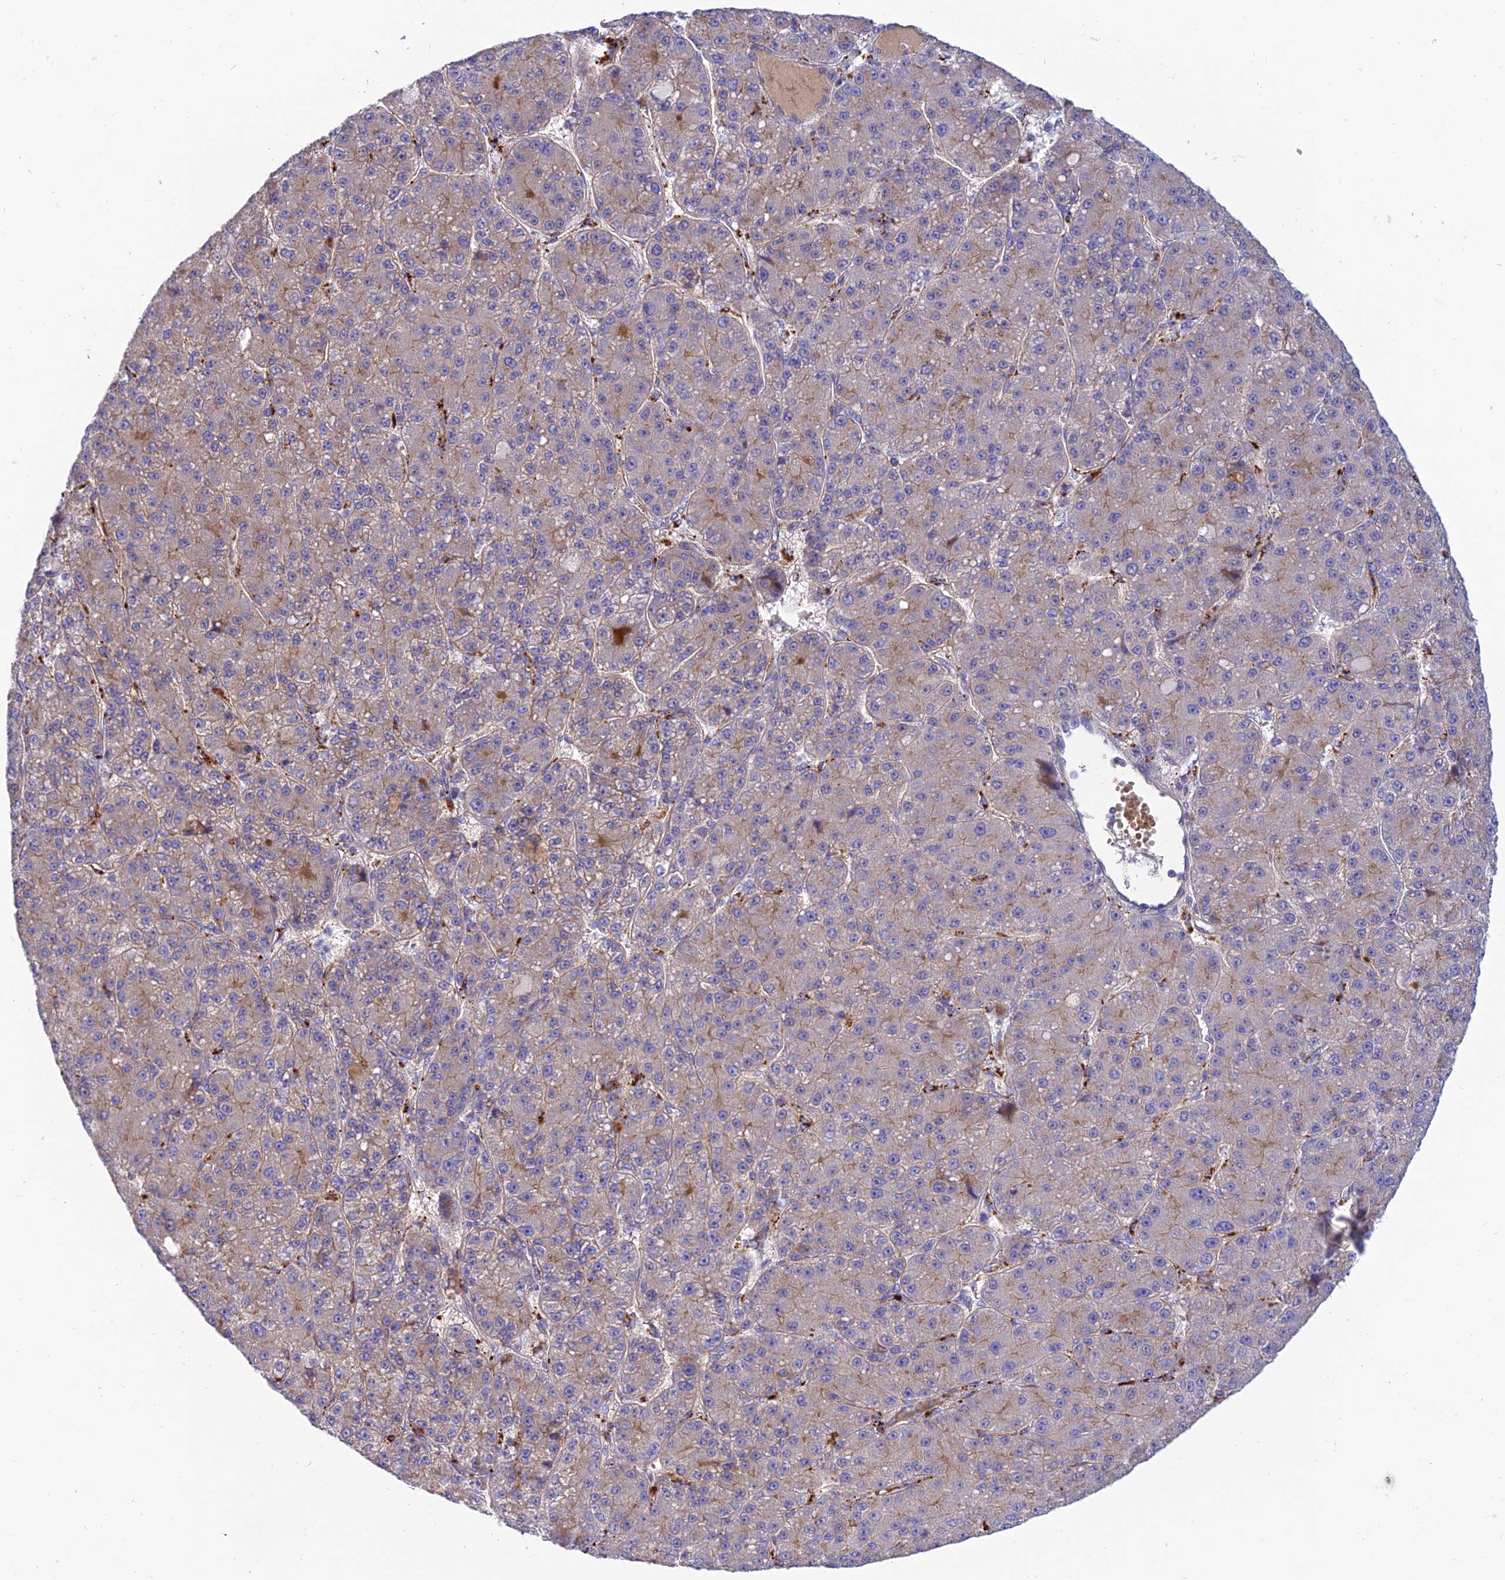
{"staining": {"intensity": "weak", "quantity": "25%-75%", "location": "cytoplasmic/membranous"}, "tissue": "liver cancer", "cell_type": "Tumor cells", "image_type": "cancer", "snomed": [{"axis": "morphology", "description": "Carcinoma, Hepatocellular, NOS"}, {"axis": "topography", "description": "Liver"}], "caption": "High-power microscopy captured an immunohistochemistry image of hepatocellular carcinoma (liver), revealing weak cytoplasmic/membranous expression in about 25%-75% of tumor cells.", "gene": "CCDC157", "patient": {"sex": "male", "age": 67}}